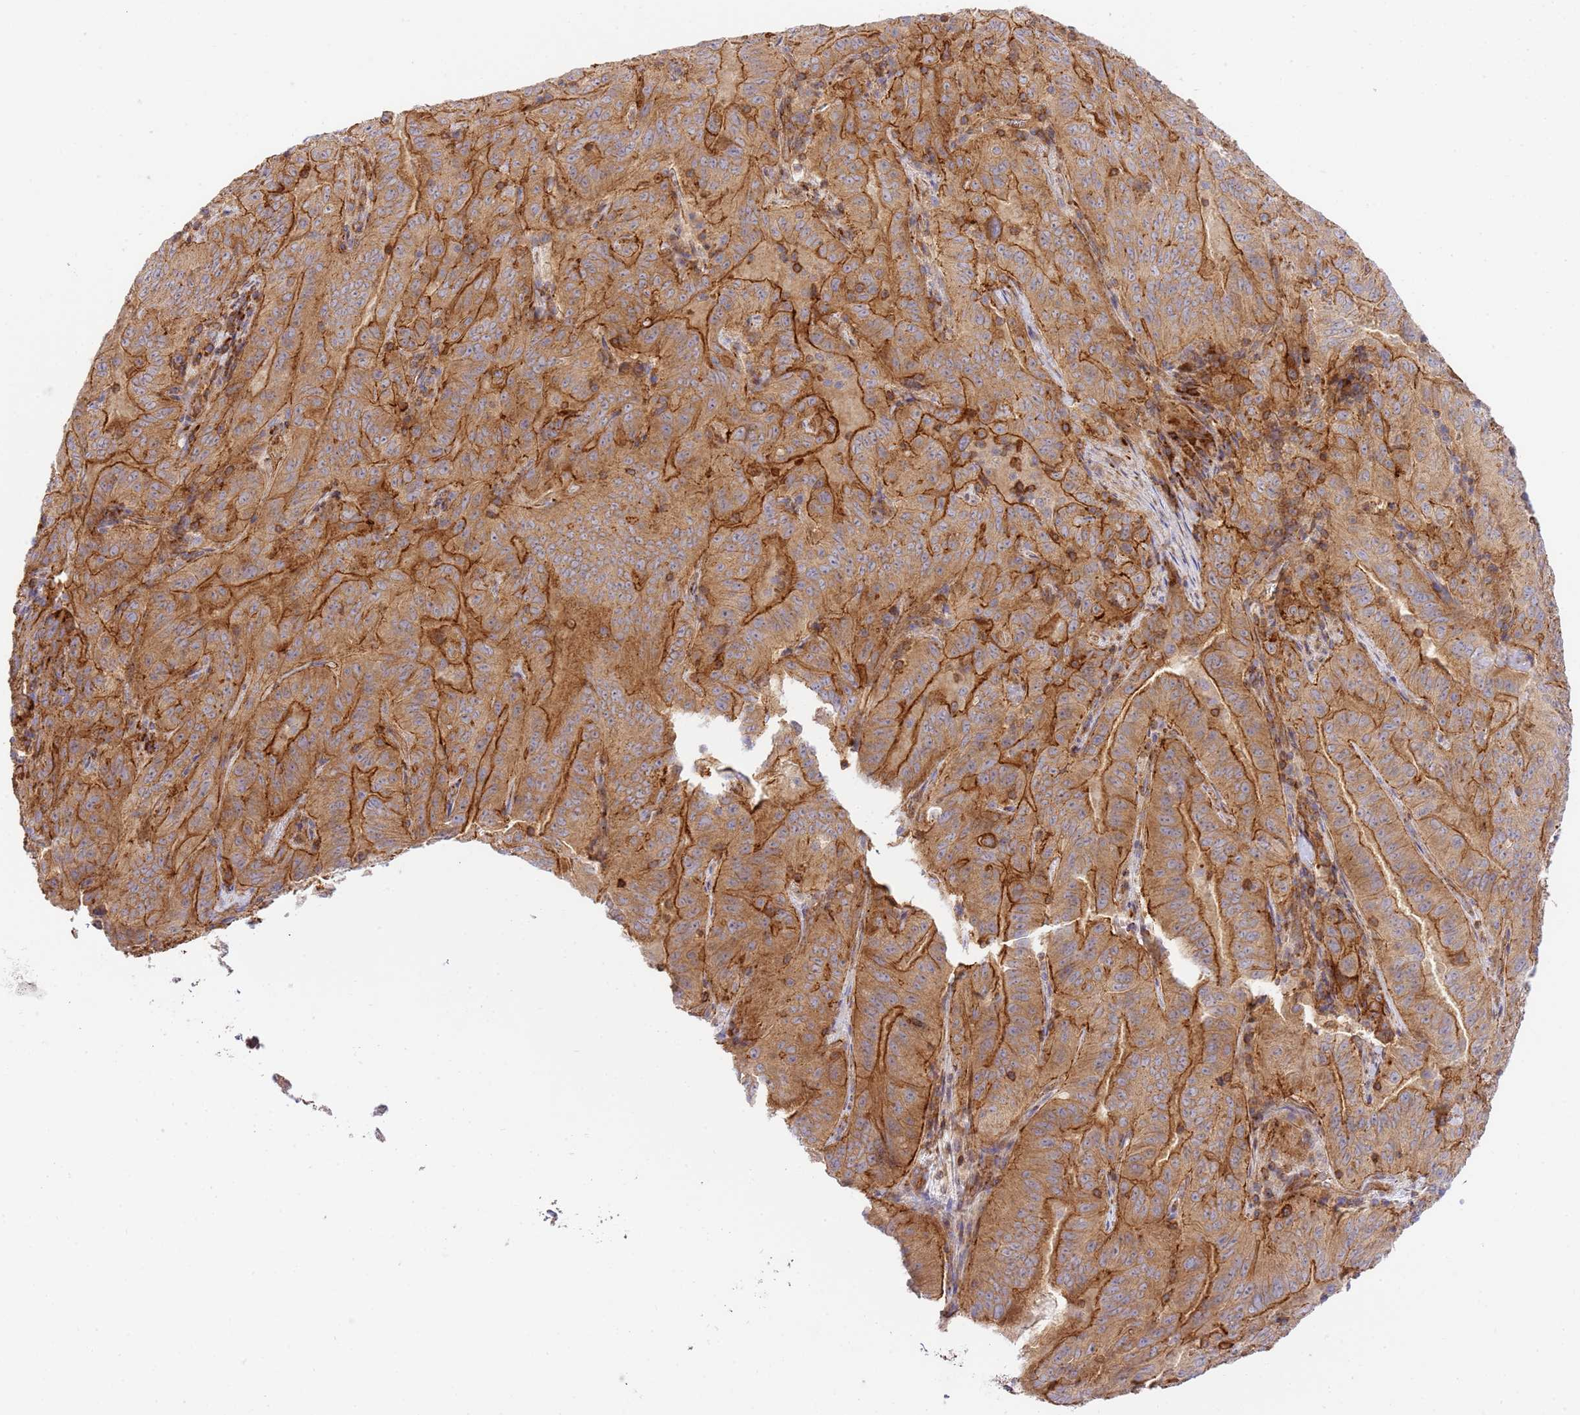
{"staining": {"intensity": "strong", "quantity": ">75%", "location": "cytoplasmic/membranous"}, "tissue": "pancreatic cancer", "cell_type": "Tumor cells", "image_type": "cancer", "snomed": [{"axis": "morphology", "description": "Adenocarcinoma, NOS"}, {"axis": "topography", "description": "Pancreas"}], "caption": "Tumor cells reveal high levels of strong cytoplasmic/membranous positivity in about >75% of cells in human adenocarcinoma (pancreatic).", "gene": "EFCAB8", "patient": {"sex": "male", "age": 63}}